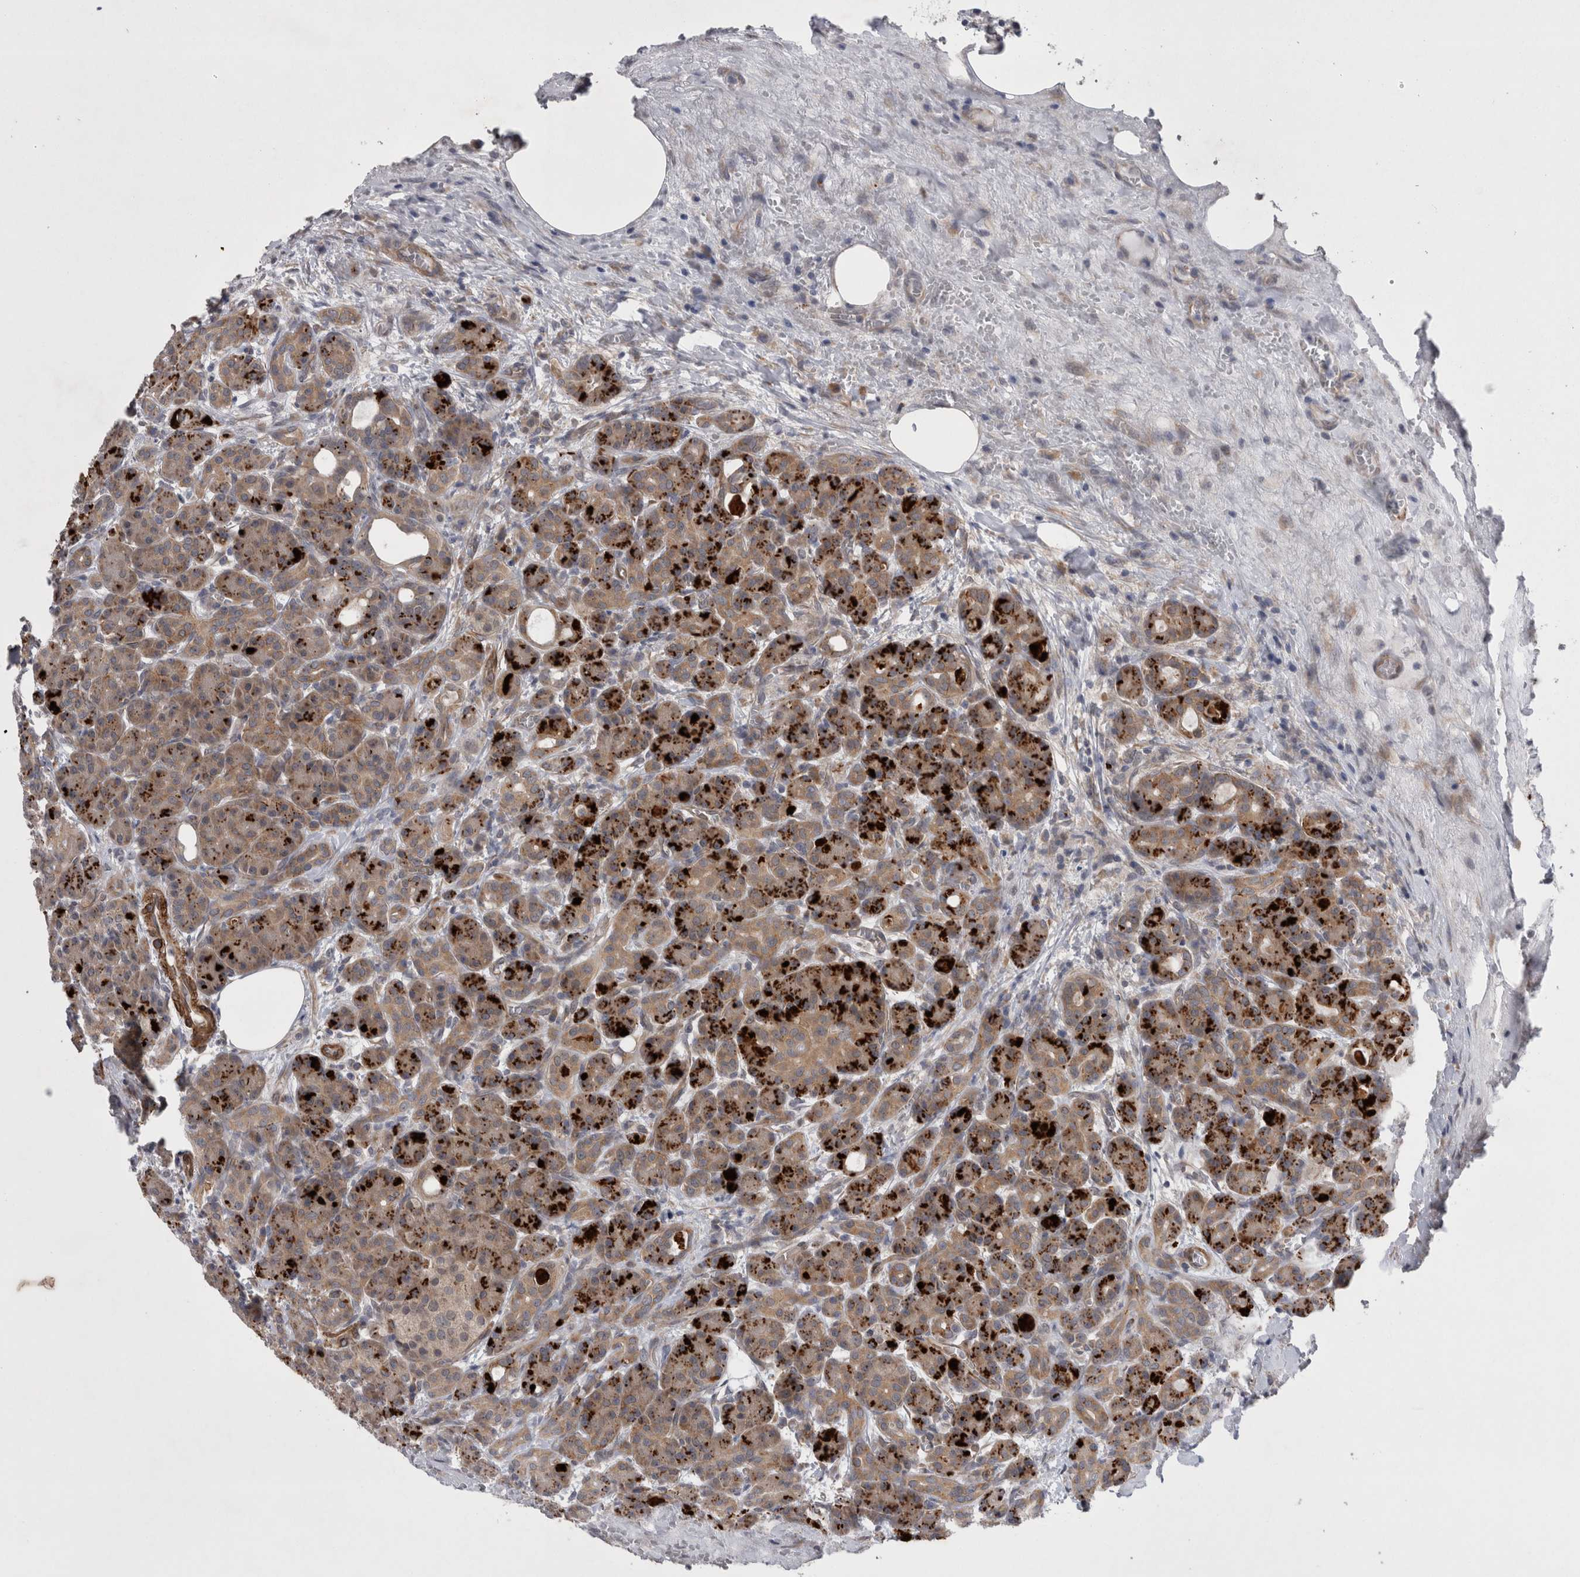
{"staining": {"intensity": "moderate", "quantity": ">75%", "location": "cytoplasmic/membranous"}, "tissue": "pancreas", "cell_type": "Exocrine glandular cells", "image_type": "normal", "snomed": [{"axis": "morphology", "description": "Normal tissue, NOS"}, {"axis": "topography", "description": "Pancreas"}], "caption": "This photomicrograph displays immunohistochemistry staining of unremarkable human pancreas, with medium moderate cytoplasmic/membranous positivity in about >75% of exocrine glandular cells.", "gene": "DDX6", "patient": {"sex": "male", "age": 63}}